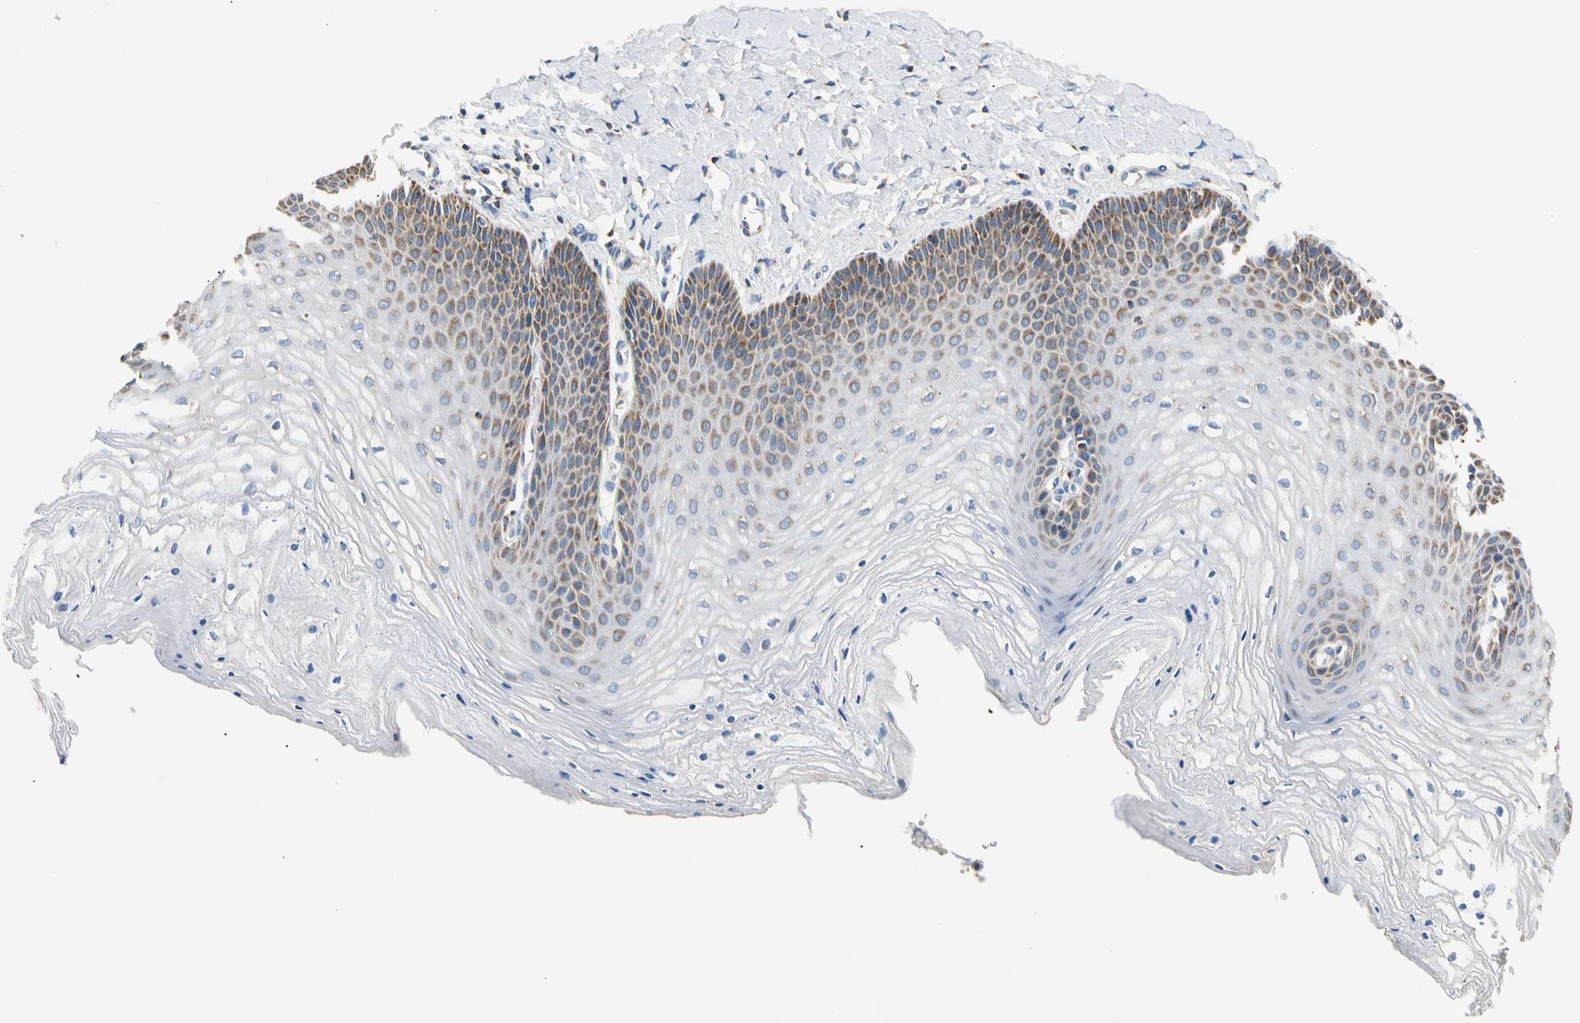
{"staining": {"intensity": "moderate", "quantity": "<25%", "location": "cytoplasmic/membranous"}, "tissue": "vagina", "cell_type": "Squamous epithelial cells", "image_type": "normal", "snomed": [{"axis": "morphology", "description": "Normal tissue, NOS"}, {"axis": "topography", "description": "Vagina"}], "caption": "Immunohistochemistry histopathology image of unremarkable vagina: human vagina stained using immunohistochemistry (IHC) reveals low levels of moderate protein expression localized specifically in the cytoplasmic/membranous of squamous epithelial cells, appearing as a cytoplasmic/membranous brown color.", "gene": "PLGRKT", "patient": {"sex": "female", "age": 68}}